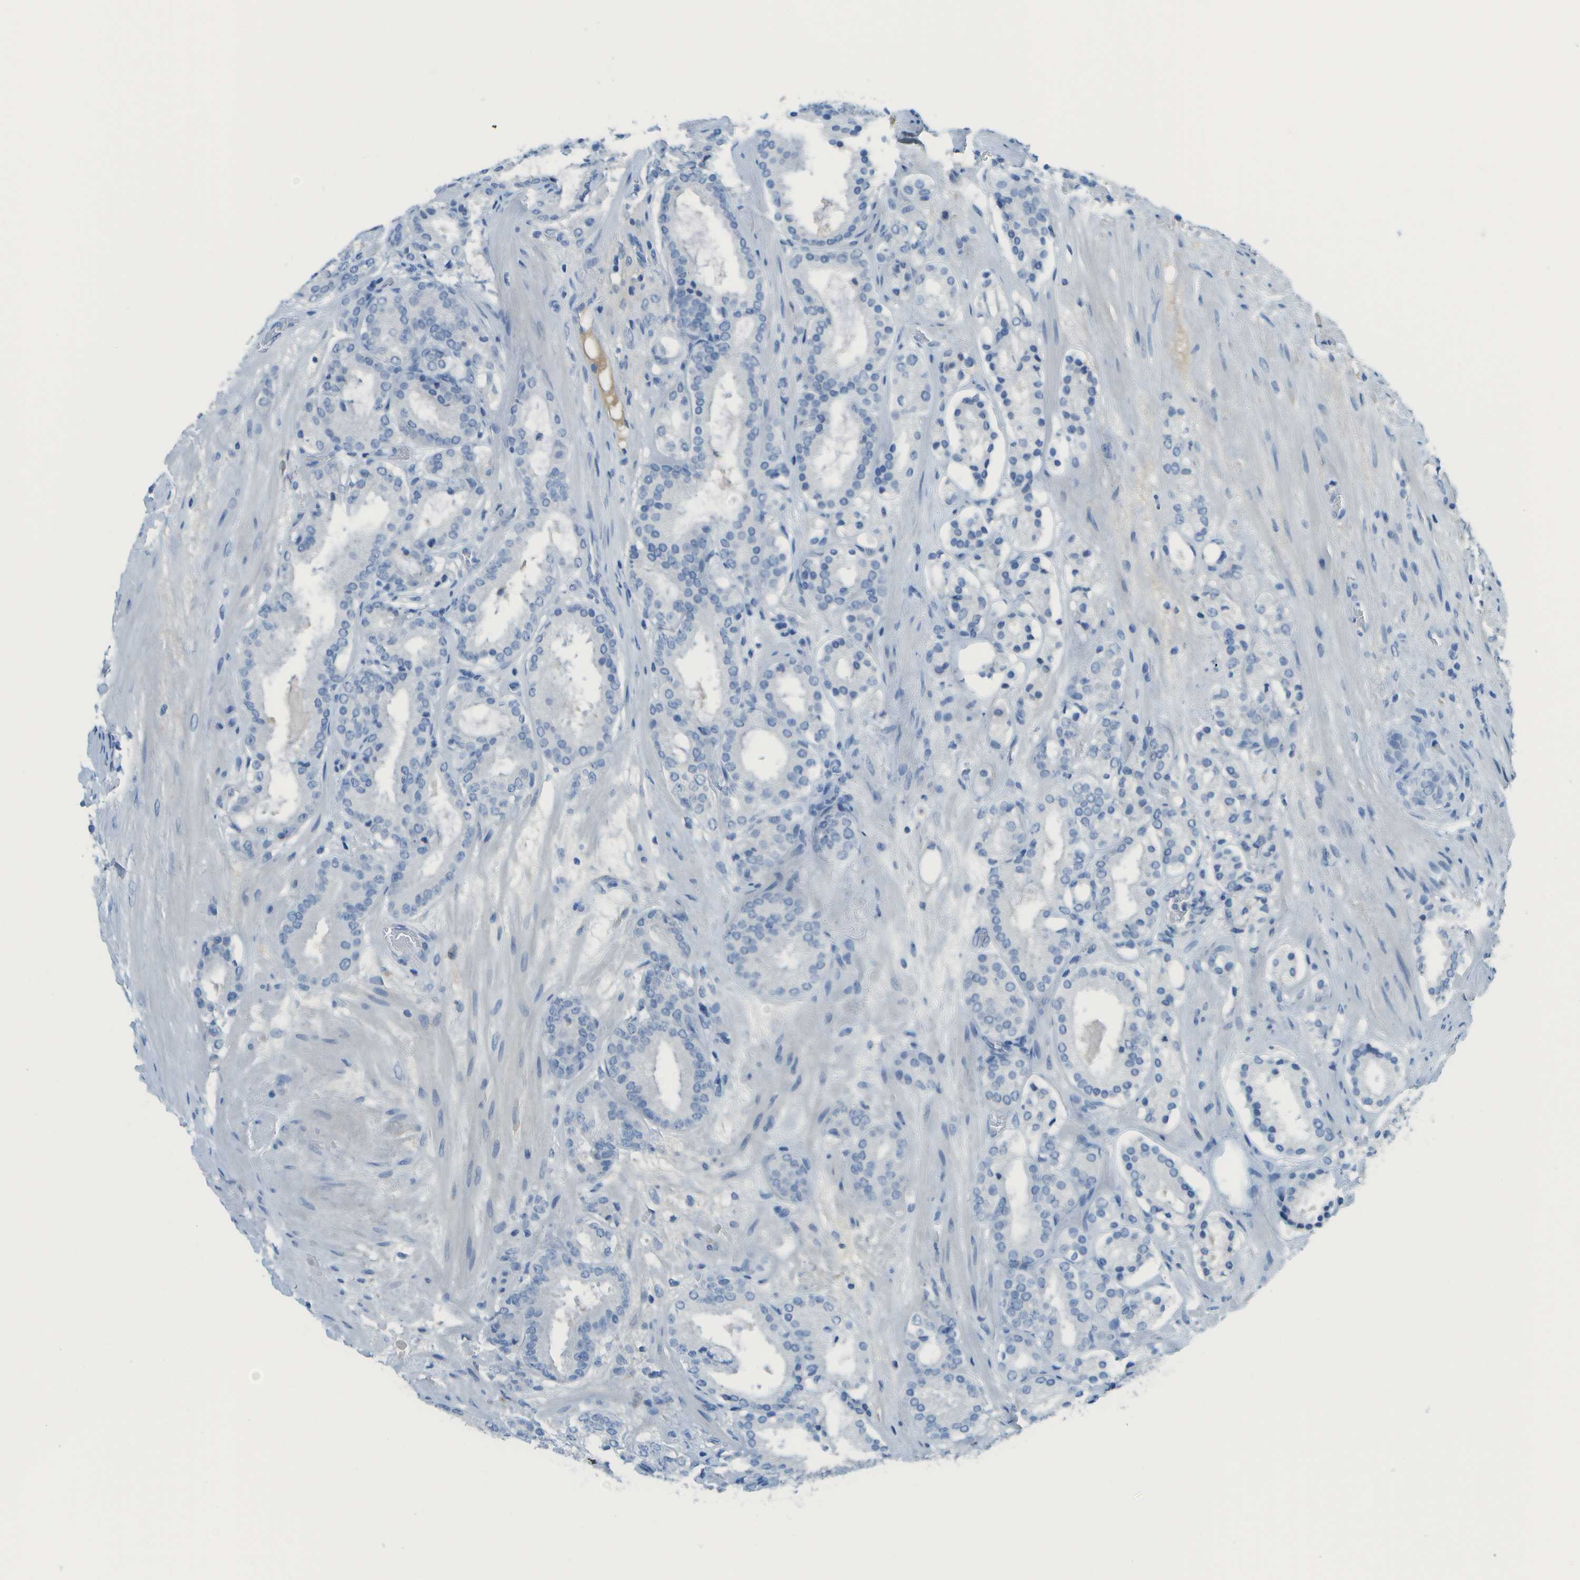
{"staining": {"intensity": "negative", "quantity": "none", "location": "none"}, "tissue": "prostate cancer", "cell_type": "Tumor cells", "image_type": "cancer", "snomed": [{"axis": "morphology", "description": "Adenocarcinoma, Low grade"}, {"axis": "topography", "description": "Prostate"}], "caption": "Tumor cells are negative for brown protein staining in prostate adenocarcinoma (low-grade). Nuclei are stained in blue.", "gene": "C1S", "patient": {"sex": "male", "age": 69}}